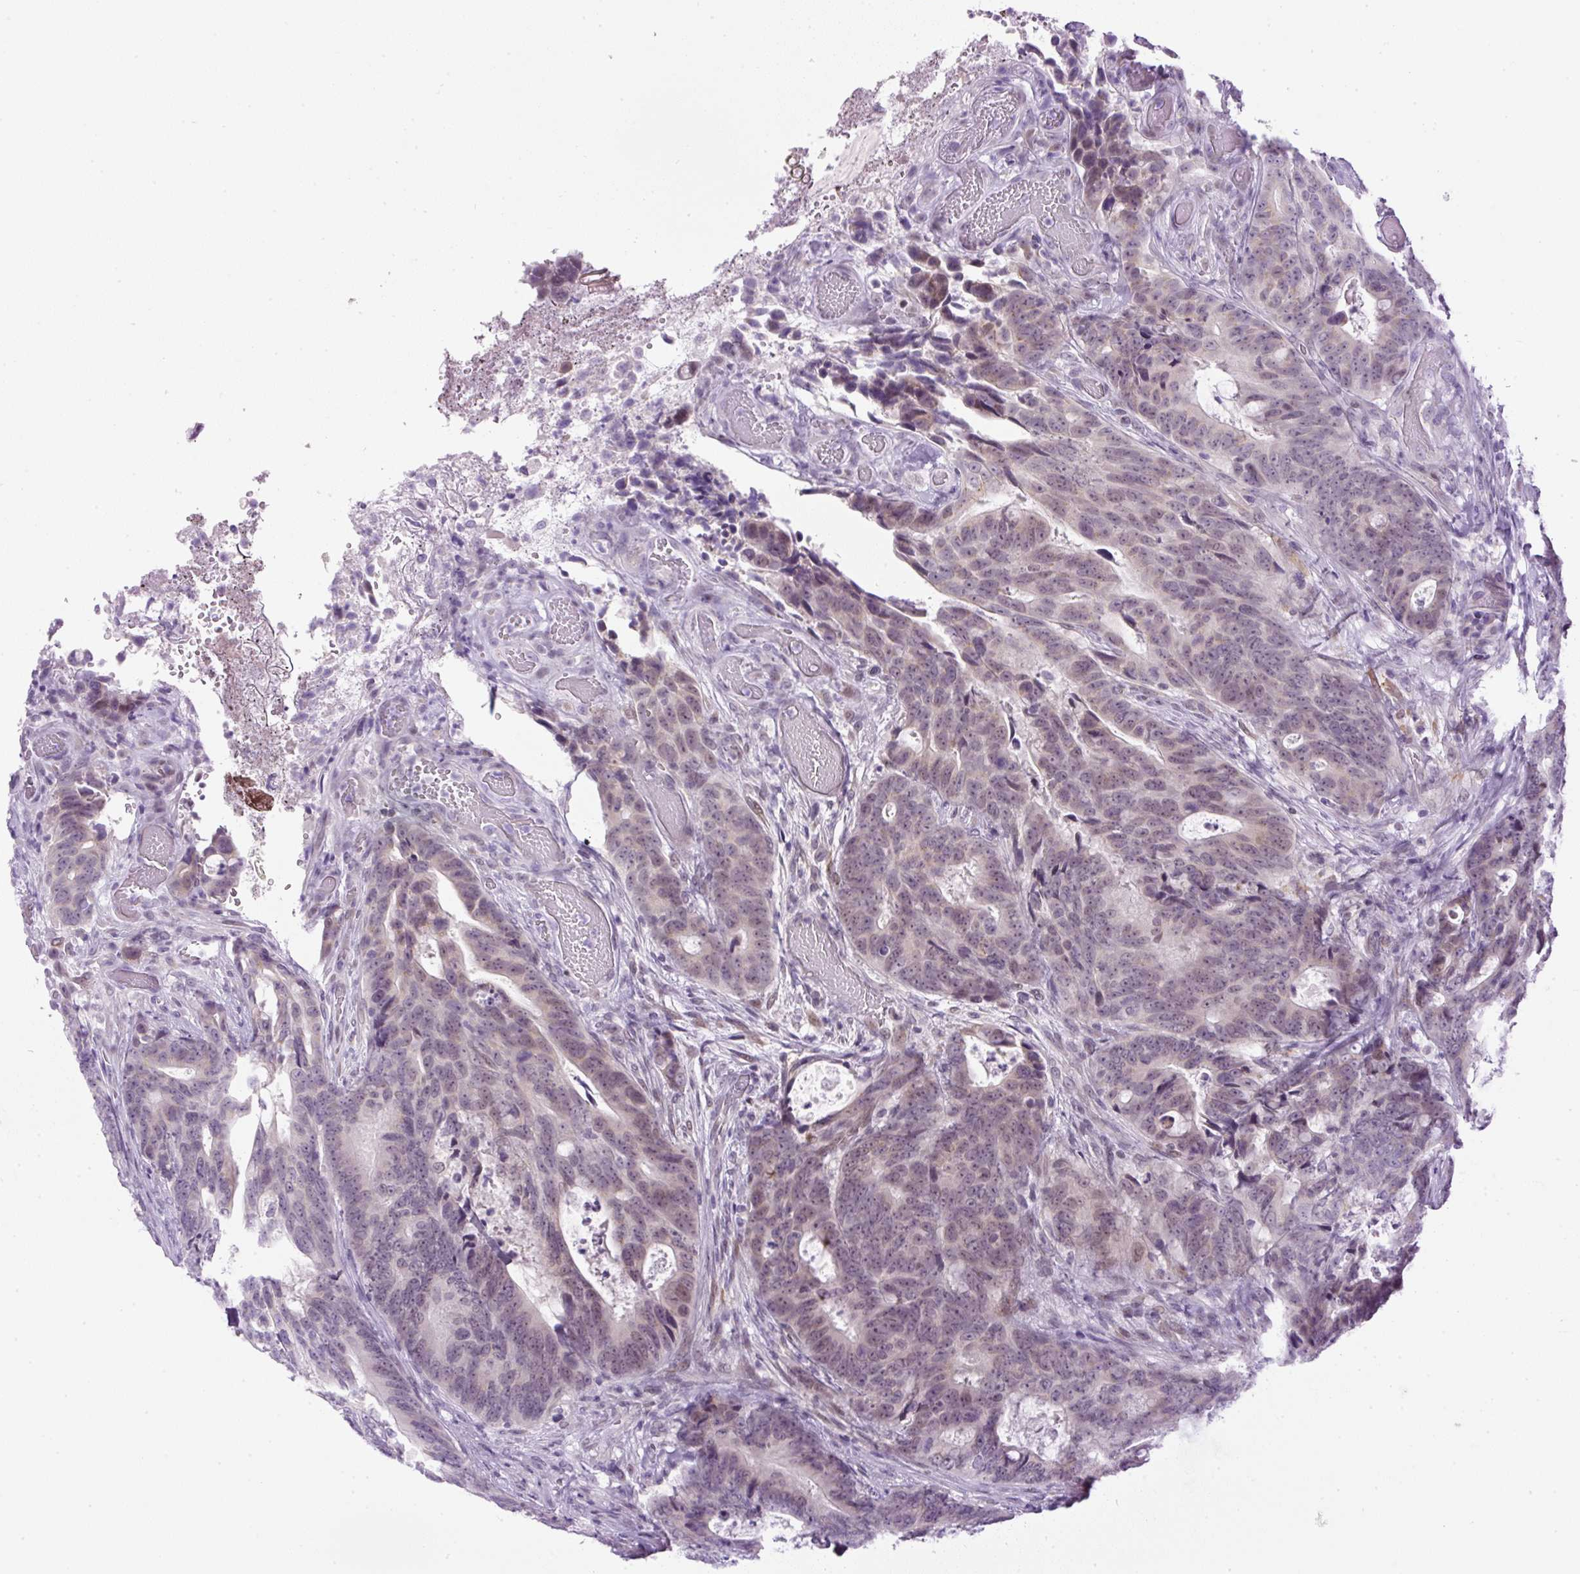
{"staining": {"intensity": "weak", "quantity": "<25%", "location": "nuclear"}, "tissue": "colorectal cancer", "cell_type": "Tumor cells", "image_type": "cancer", "snomed": [{"axis": "morphology", "description": "Adenocarcinoma, NOS"}, {"axis": "topography", "description": "Colon"}], "caption": "Tumor cells show no significant protein staining in colorectal cancer (adenocarcinoma).", "gene": "RHBDD2", "patient": {"sex": "female", "age": 82}}